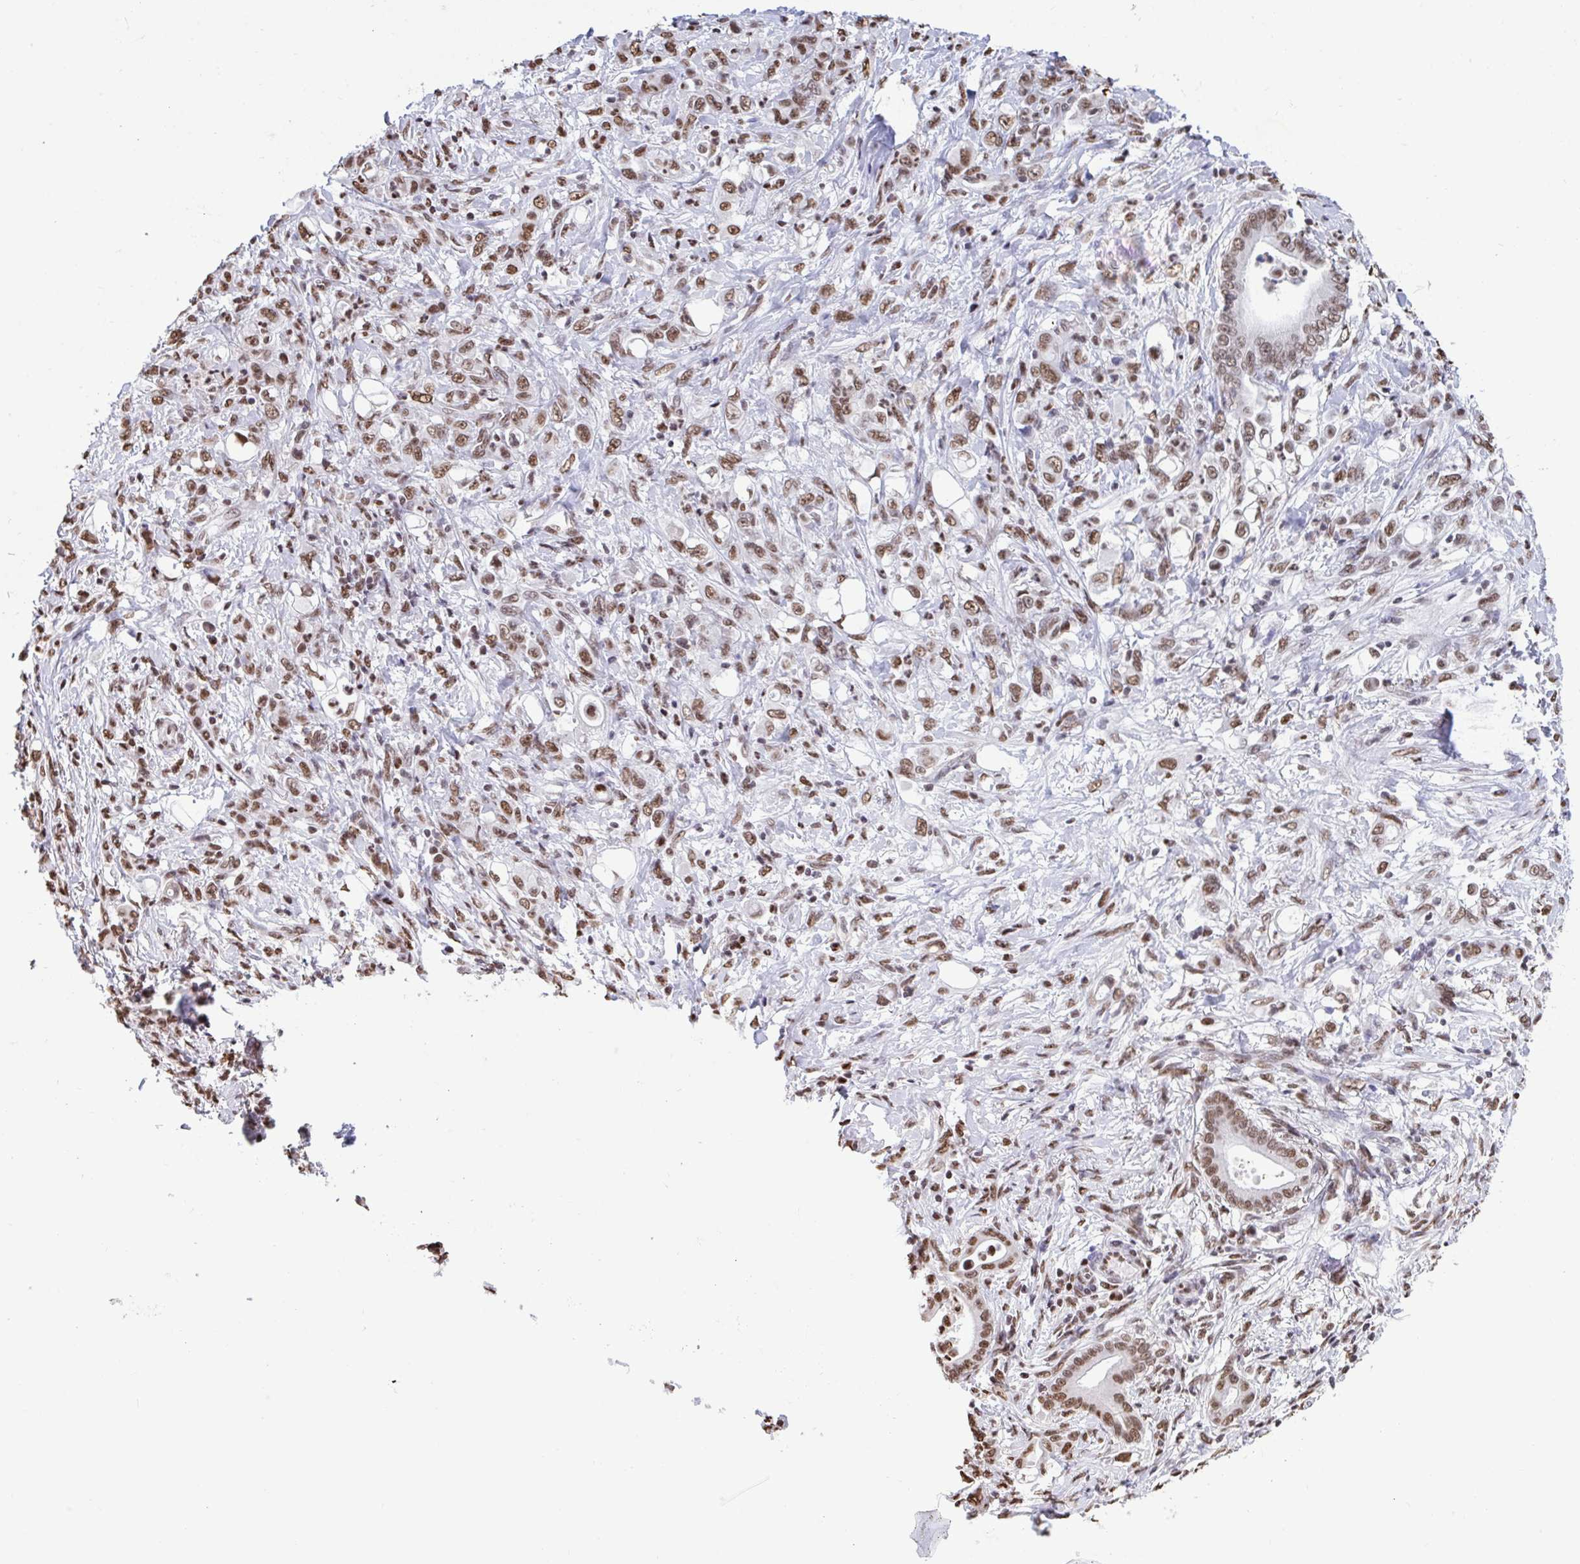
{"staining": {"intensity": "moderate", "quantity": ">75%", "location": "nuclear"}, "tissue": "stomach cancer", "cell_type": "Tumor cells", "image_type": "cancer", "snomed": [{"axis": "morphology", "description": "Adenocarcinoma, NOS"}, {"axis": "topography", "description": "Stomach"}], "caption": "Human stomach cancer stained for a protein (brown) exhibits moderate nuclear positive positivity in approximately >75% of tumor cells.", "gene": "HNRNPDL", "patient": {"sex": "female", "age": 79}}